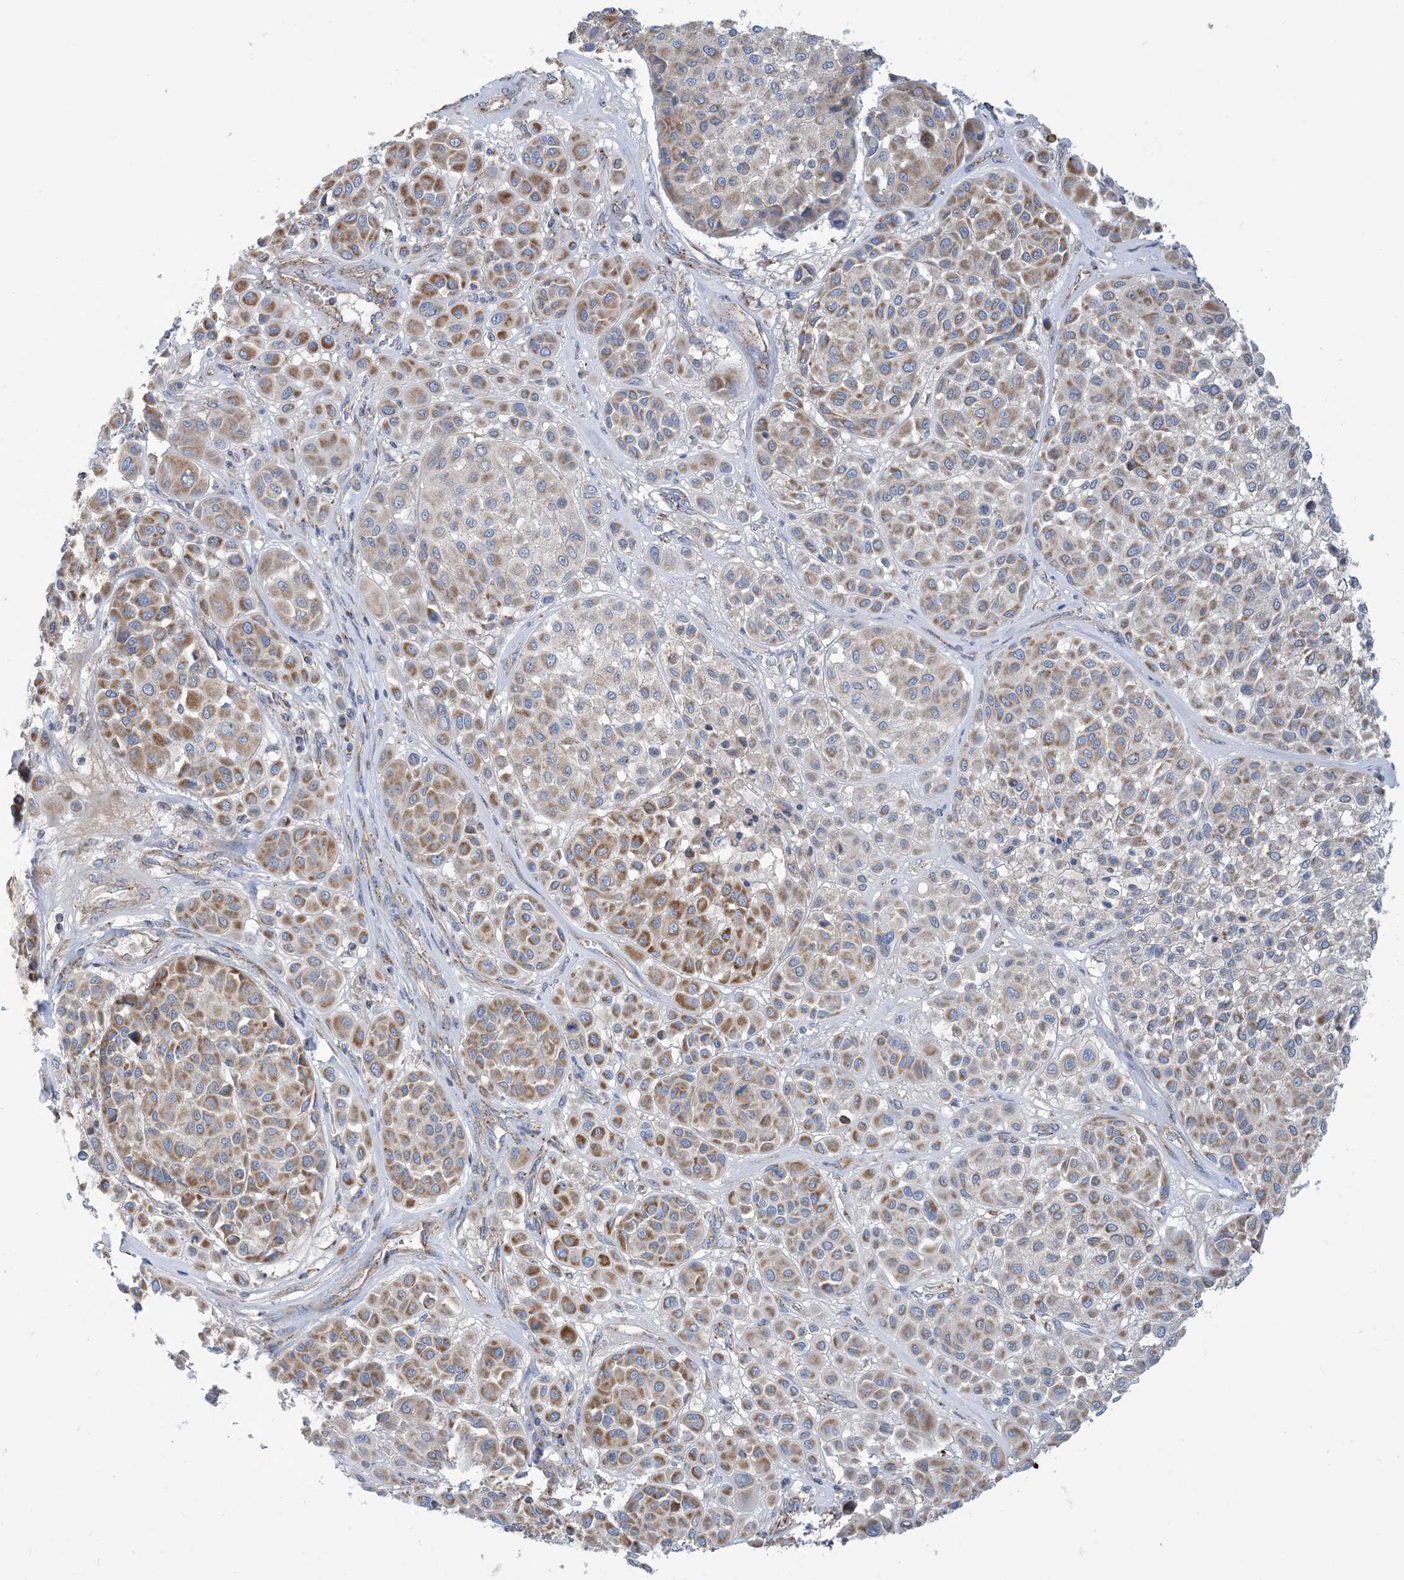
{"staining": {"intensity": "moderate", "quantity": "25%-75%", "location": "cytoplasmic/membranous"}, "tissue": "melanoma", "cell_type": "Tumor cells", "image_type": "cancer", "snomed": [{"axis": "morphology", "description": "Malignant melanoma, Metastatic site"}, {"axis": "topography", "description": "Soft tissue"}], "caption": "Tumor cells exhibit medium levels of moderate cytoplasmic/membranous expression in about 25%-75% of cells in malignant melanoma (metastatic site). (IHC, brightfield microscopy, high magnification).", "gene": "PHOSPHO2", "patient": {"sex": "male", "age": 41}}